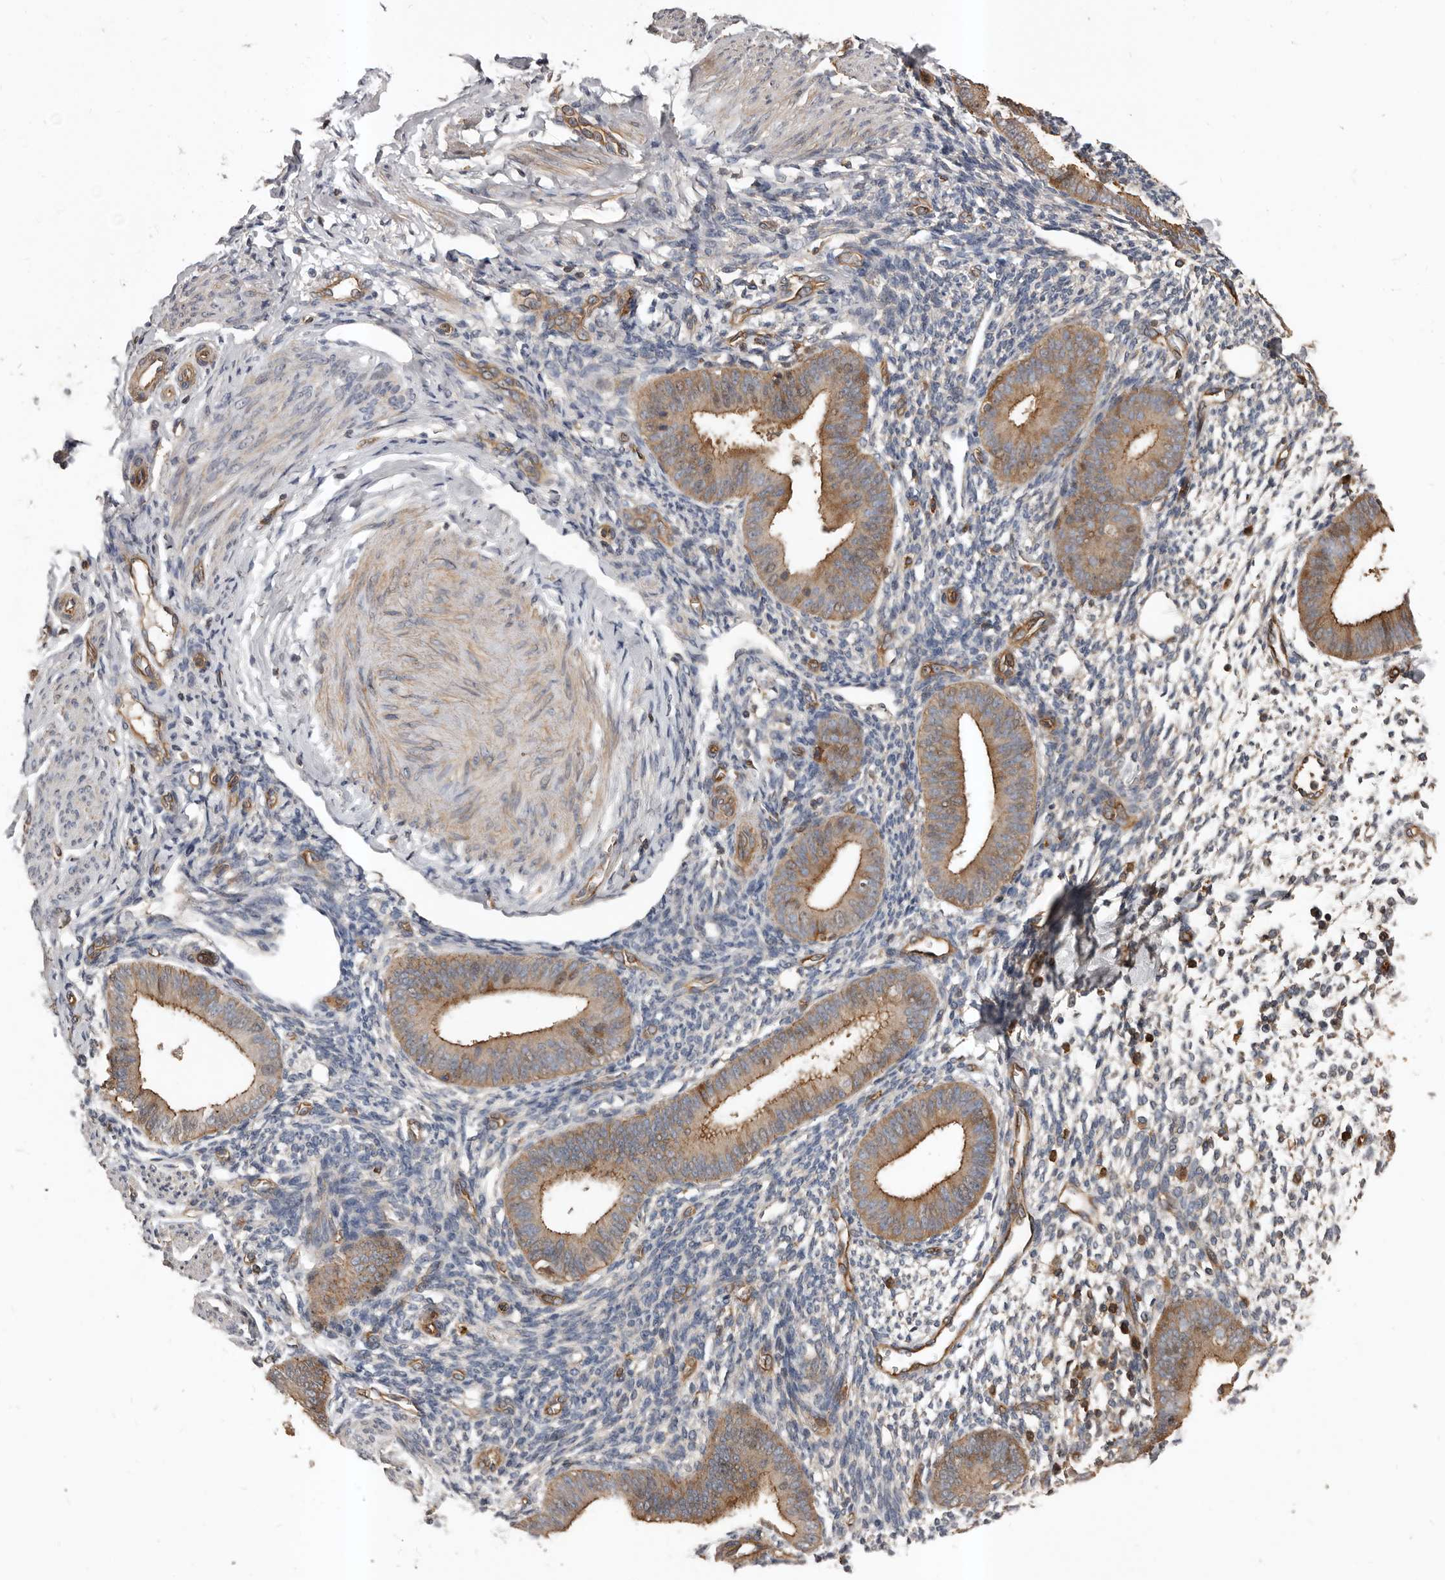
{"staining": {"intensity": "negative", "quantity": "none", "location": "none"}, "tissue": "endometrium", "cell_type": "Cells in endometrial stroma", "image_type": "normal", "snomed": [{"axis": "morphology", "description": "Normal tissue, NOS"}, {"axis": "topography", "description": "Uterus"}, {"axis": "topography", "description": "Endometrium"}], "caption": "Protein analysis of normal endometrium demonstrates no significant positivity in cells in endometrial stroma. The staining was performed using DAB (3,3'-diaminobenzidine) to visualize the protein expression in brown, while the nuclei were stained in blue with hematoxylin (Magnification: 20x).", "gene": "PNRC2", "patient": {"sex": "female", "age": 48}}